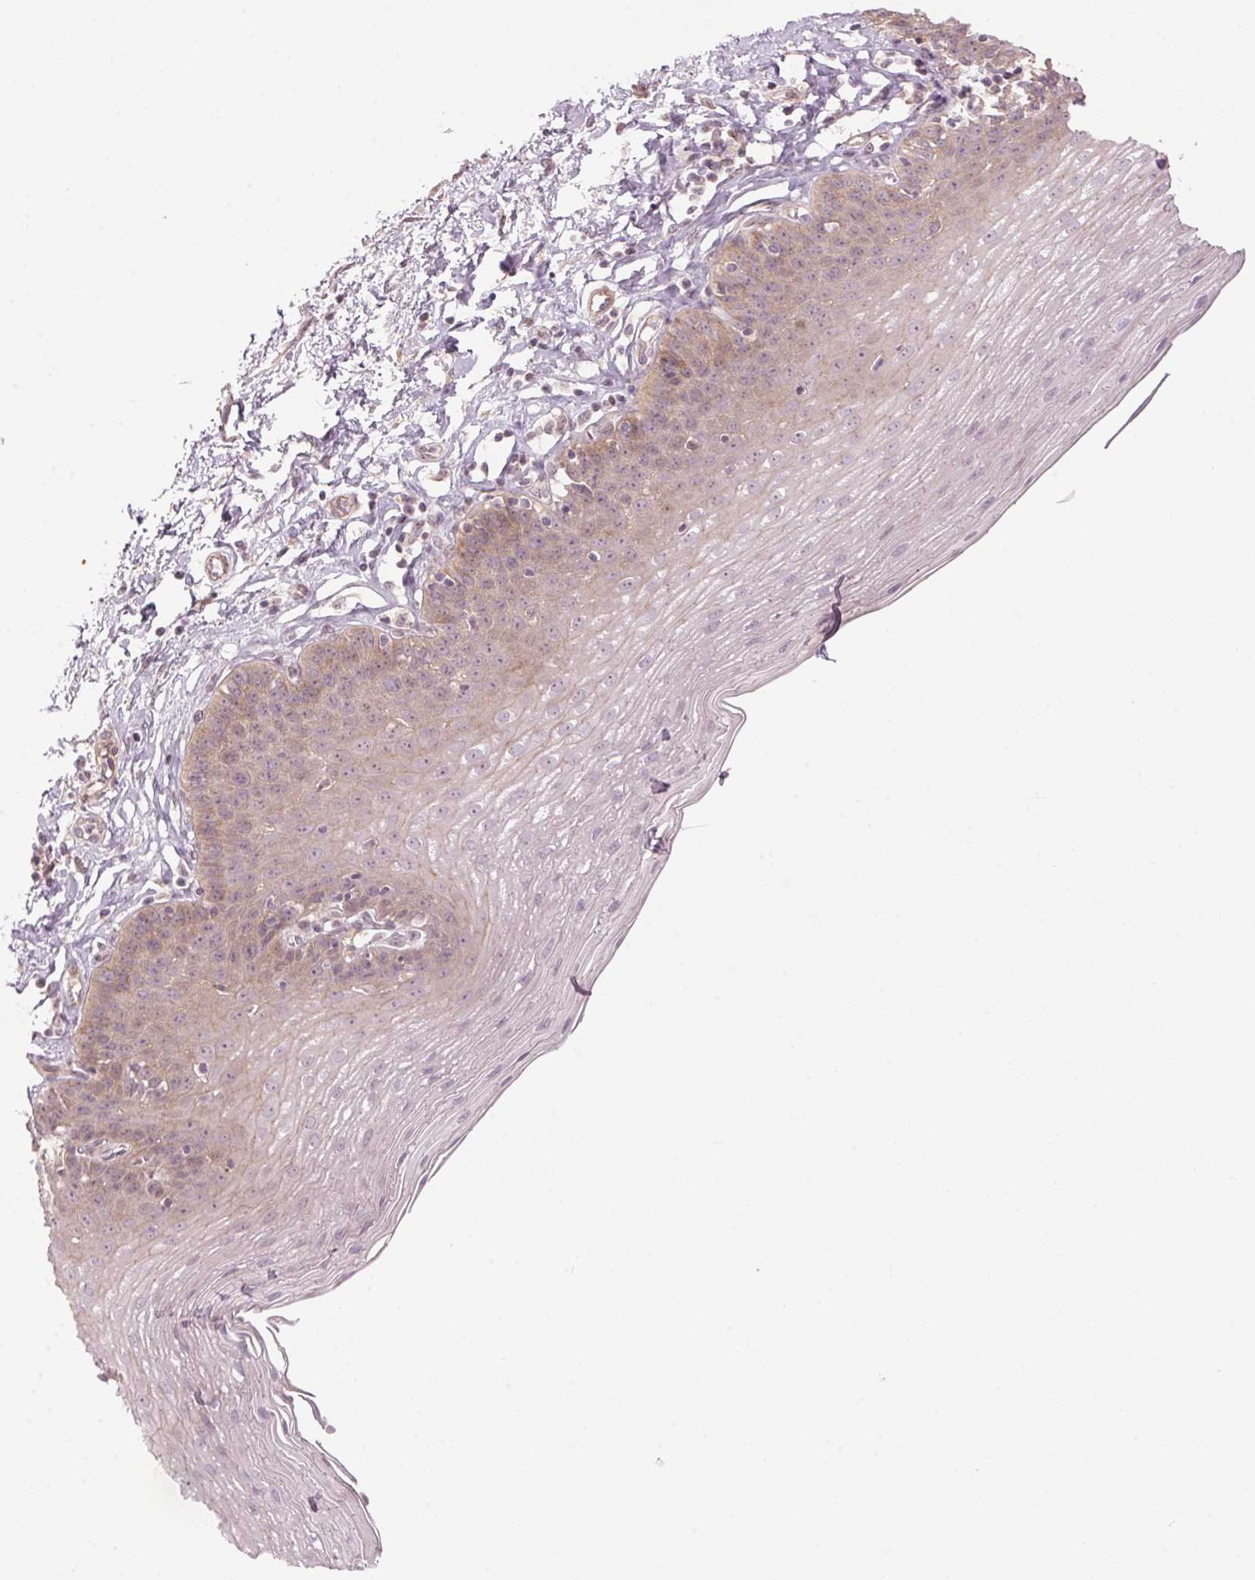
{"staining": {"intensity": "weak", "quantity": "<25%", "location": "cytoplasmic/membranous"}, "tissue": "esophagus", "cell_type": "Squamous epithelial cells", "image_type": "normal", "snomed": [{"axis": "morphology", "description": "Normal tissue, NOS"}, {"axis": "topography", "description": "Esophagus"}], "caption": "Photomicrograph shows no significant protein staining in squamous epithelial cells of benign esophagus. (Immunohistochemistry, brightfield microscopy, high magnification).", "gene": "TMED6", "patient": {"sex": "female", "age": 81}}